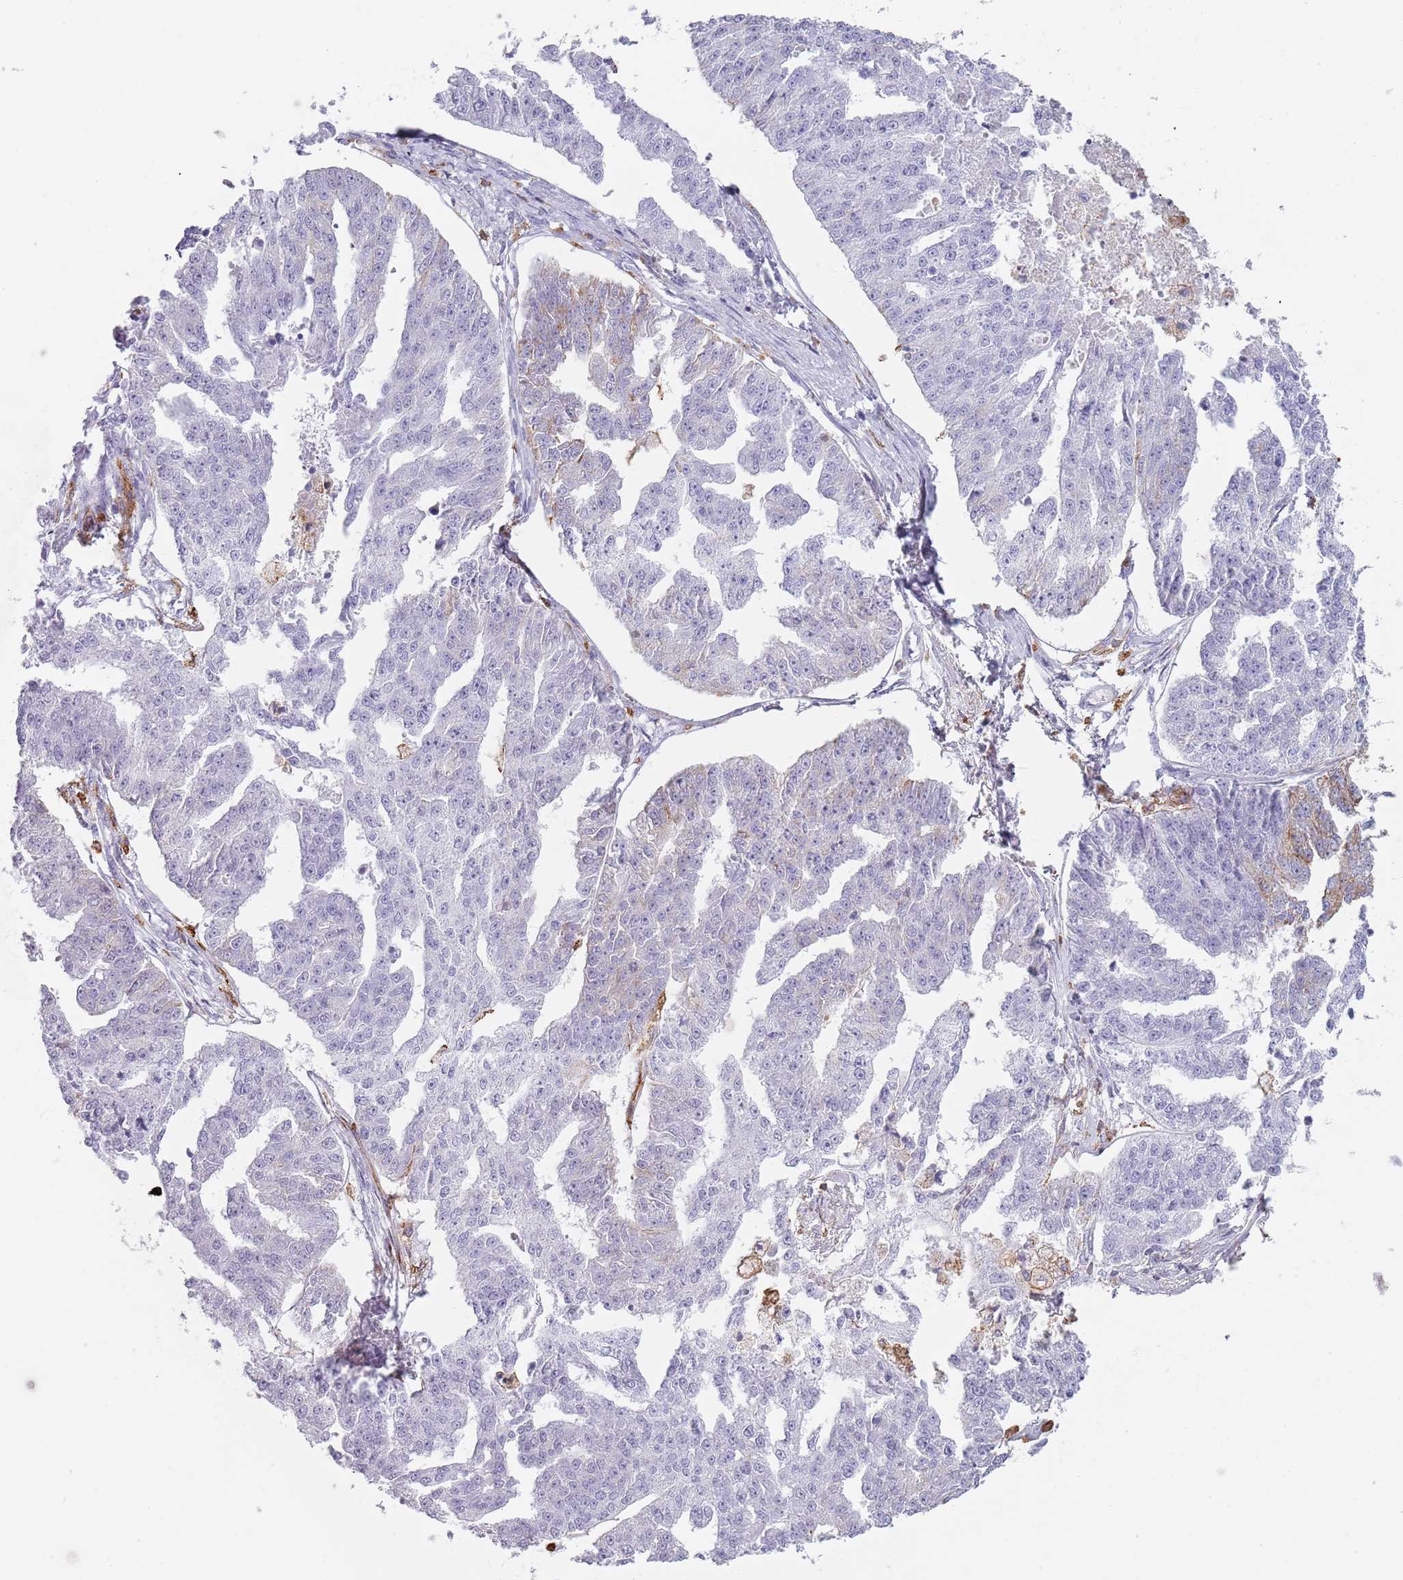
{"staining": {"intensity": "weak", "quantity": "<25%", "location": "cytoplasmic/membranous"}, "tissue": "ovarian cancer", "cell_type": "Tumor cells", "image_type": "cancer", "snomed": [{"axis": "morphology", "description": "Cystadenocarcinoma, serous, NOS"}, {"axis": "topography", "description": "Ovary"}], "caption": "There is no significant expression in tumor cells of serous cystadenocarcinoma (ovarian). (DAB immunohistochemistry, high magnification).", "gene": "COLEC12", "patient": {"sex": "female", "age": 58}}